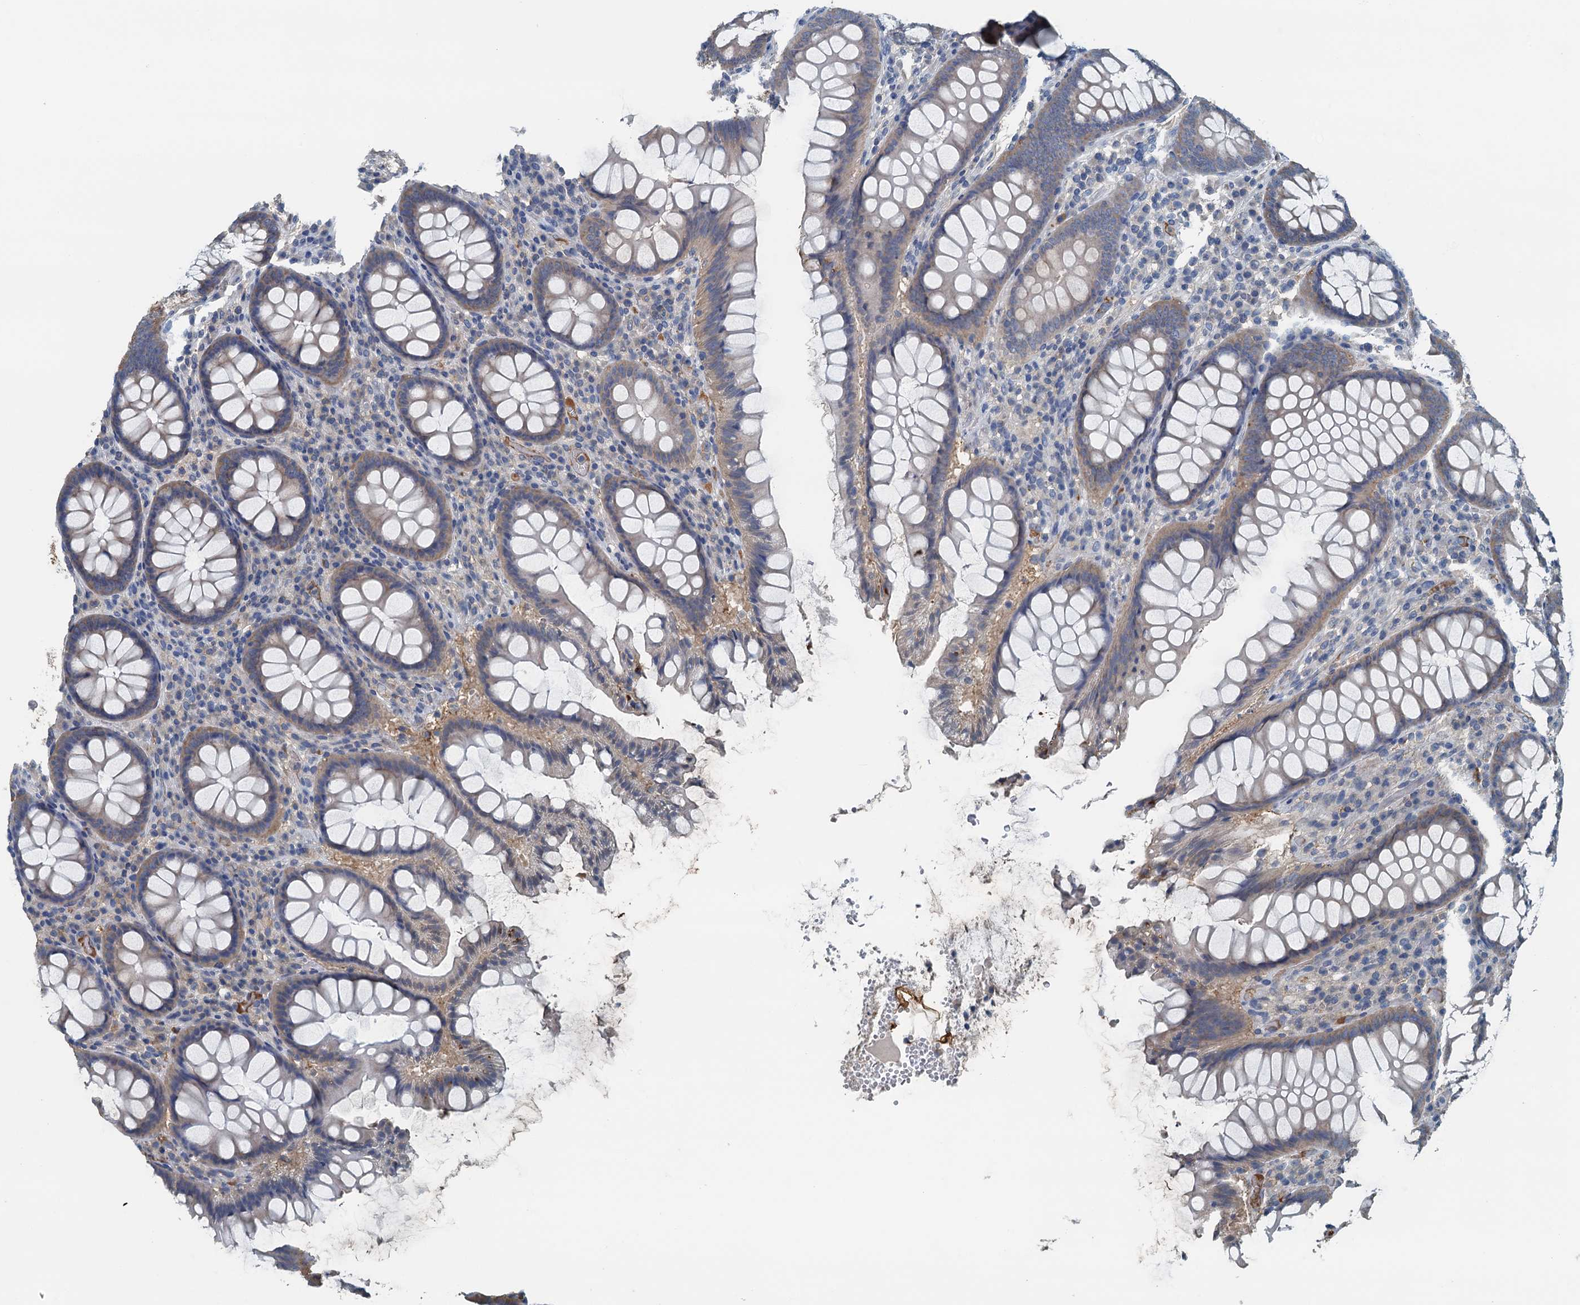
{"staining": {"intensity": "moderate", "quantity": ">75%", "location": "cytoplasmic/membranous"}, "tissue": "colon", "cell_type": "Endothelial cells", "image_type": "normal", "snomed": [{"axis": "morphology", "description": "Normal tissue, NOS"}, {"axis": "topography", "description": "Colon"}], "caption": "Endothelial cells exhibit moderate cytoplasmic/membranous staining in approximately >75% of cells in benign colon. Nuclei are stained in blue.", "gene": "LSM14B", "patient": {"sex": "female", "age": 79}}